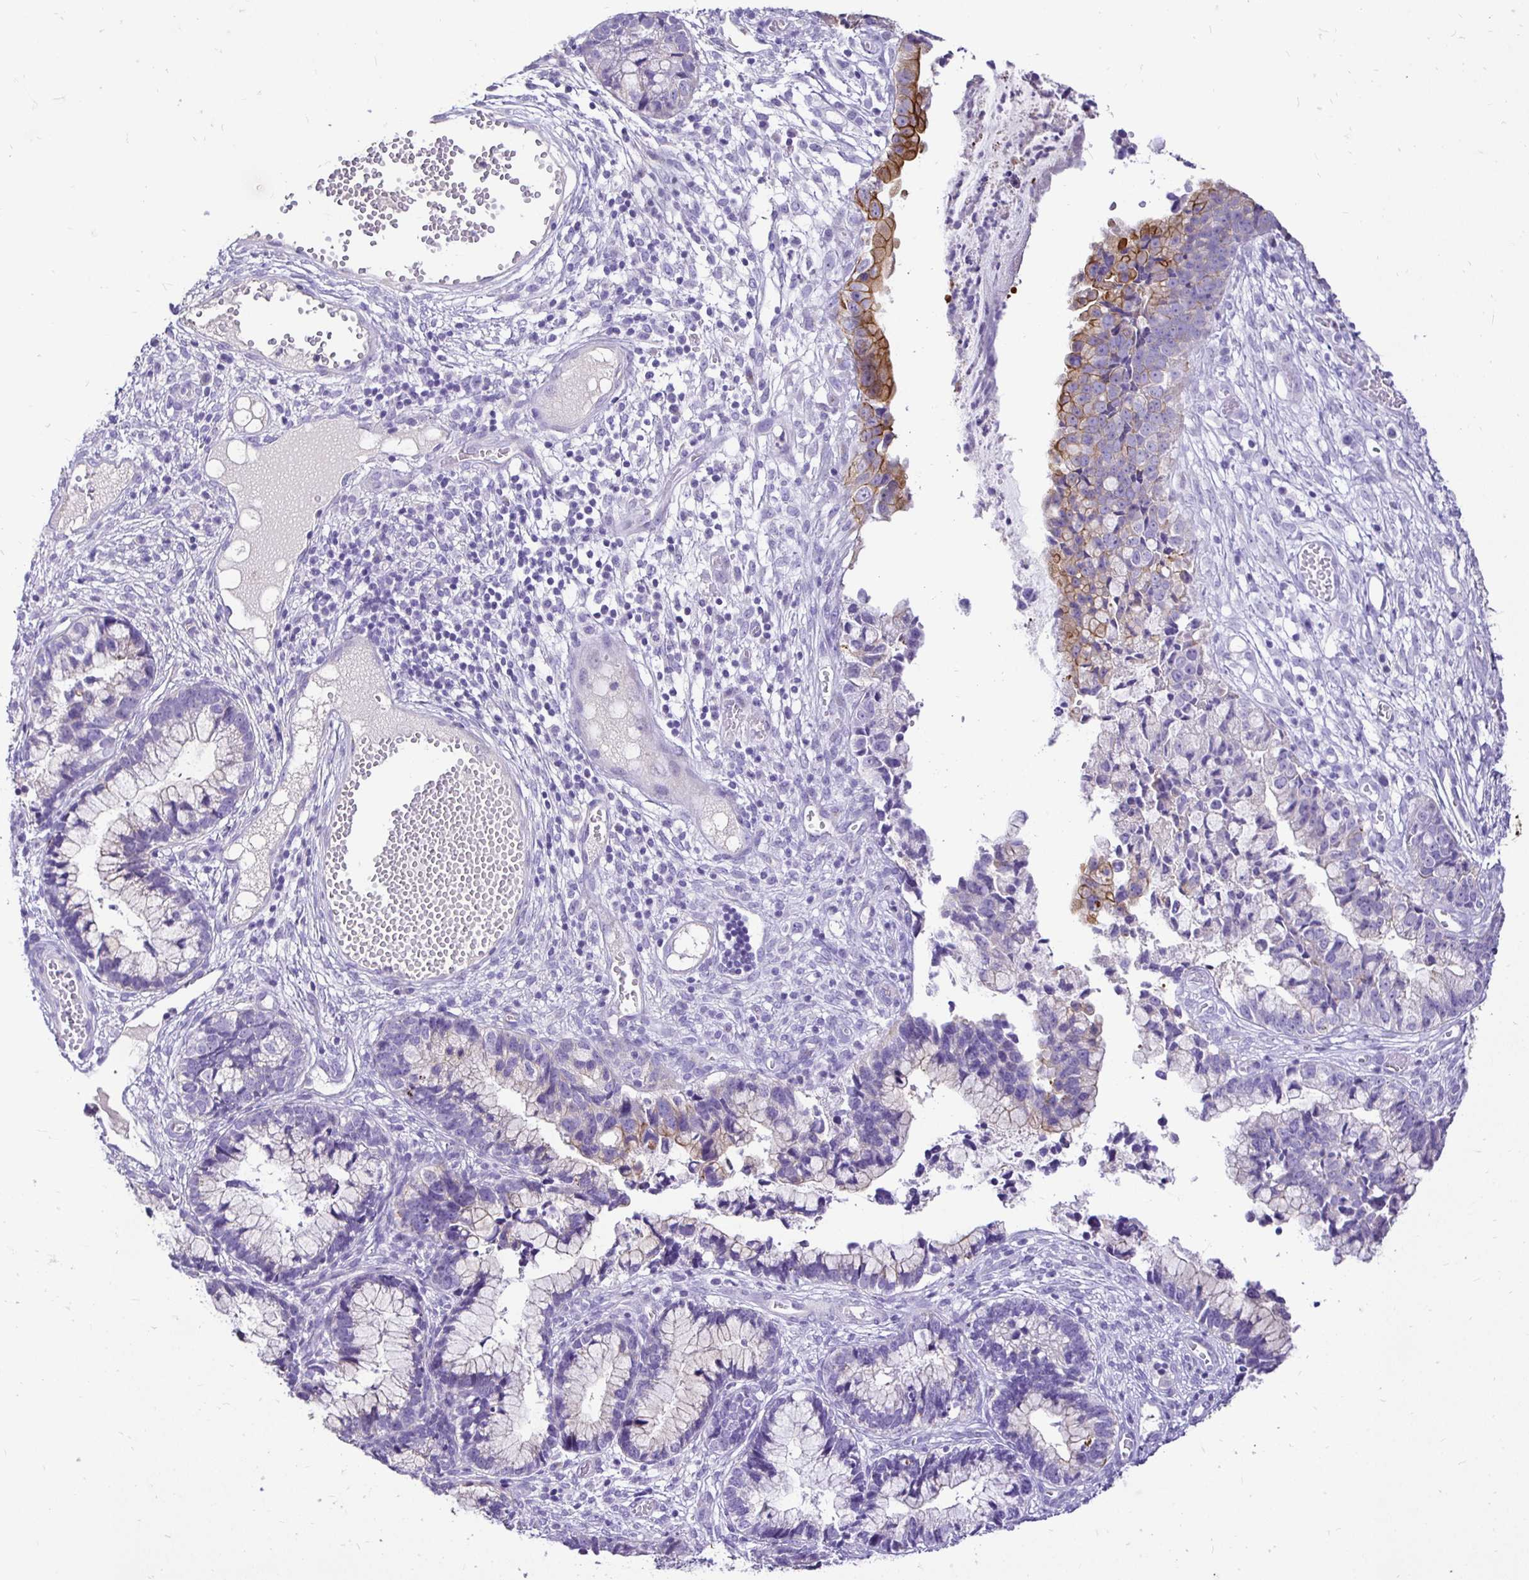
{"staining": {"intensity": "moderate", "quantity": "<25%", "location": "cytoplasmic/membranous"}, "tissue": "cervical cancer", "cell_type": "Tumor cells", "image_type": "cancer", "snomed": [{"axis": "morphology", "description": "Adenocarcinoma, NOS"}, {"axis": "topography", "description": "Cervix"}], "caption": "High-power microscopy captured an immunohistochemistry histopathology image of cervical cancer (adenocarcinoma), revealing moderate cytoplasmic/membranous expression in about <25% of tumor cells.", "gene": "TAF1D", "patient": {"sex": "female", "age": 44}}